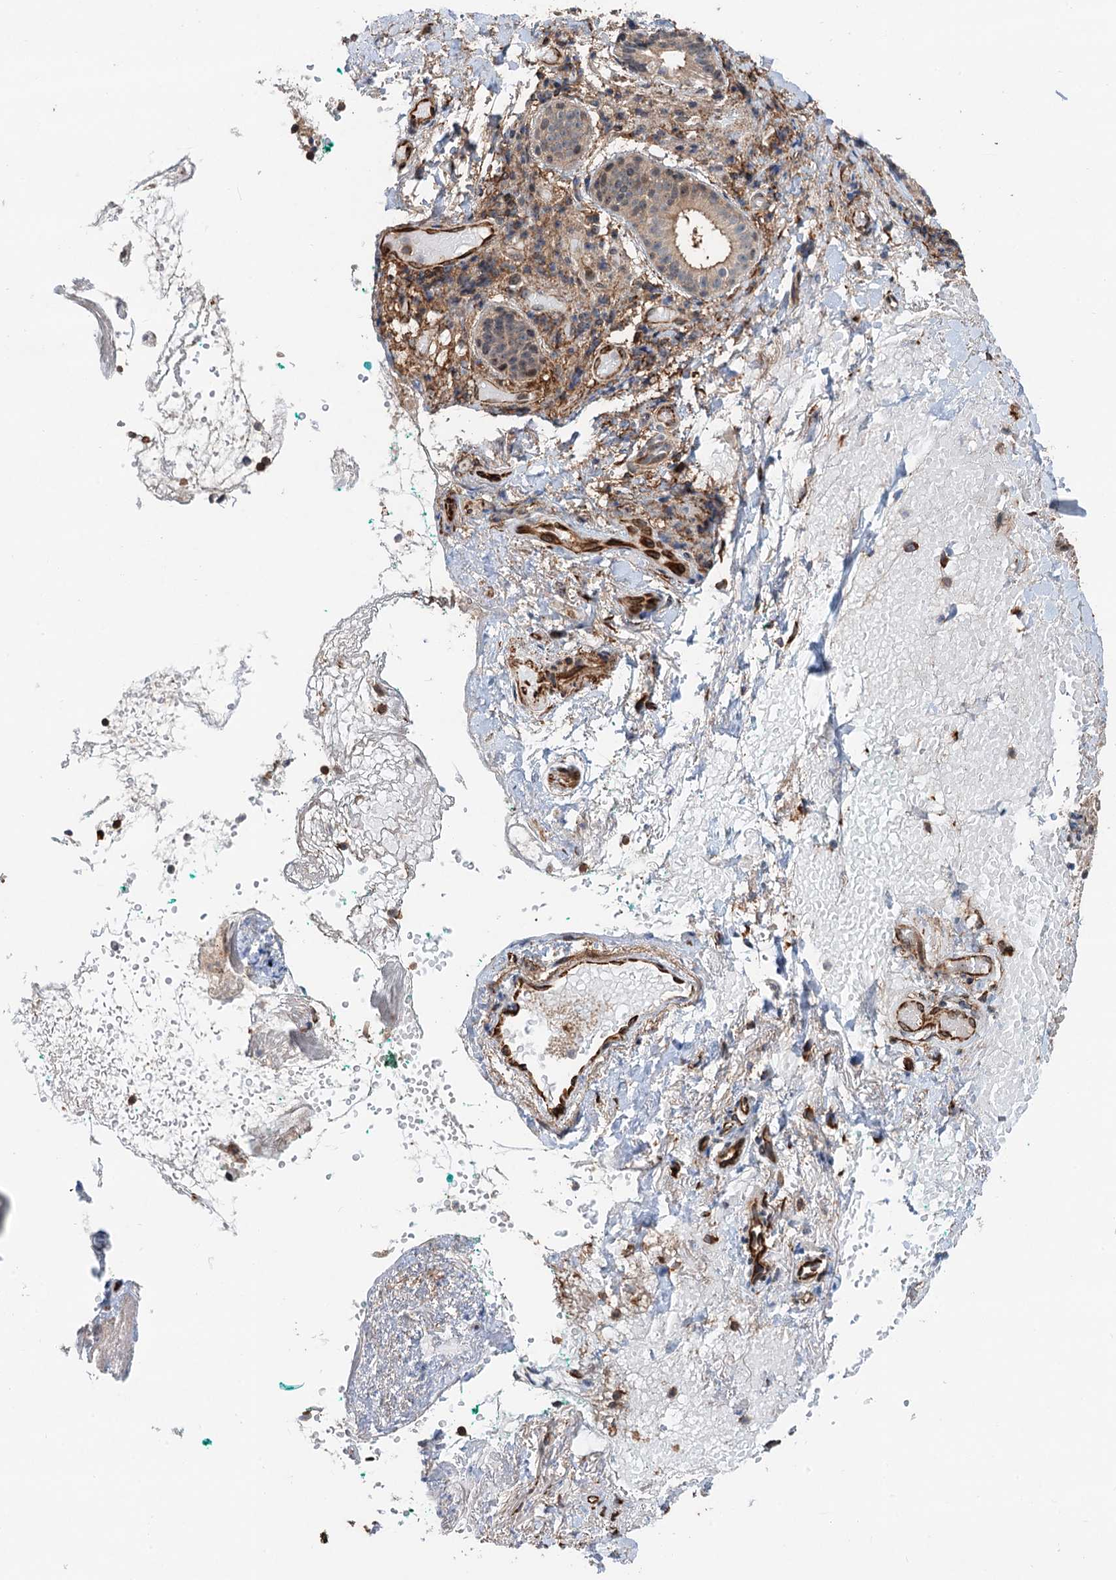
{"staining": {"intensity": "negative", "quantity": "none", "location": "none"}, "tissue": "adipose tissue", "cell_type": "Adipocytes", "image_type": "normal", "snomed": [{"axis": "morphology", "description": "Normal tissue, NOS"}, {"axis": "morphology", "description": "Basal cell carcinoma"}, {"axis": "topography", "description": "Cartilage tissue"}, {"axis": "topography", "description": "Nasopharynx"}, {"axis": "topography", "description": "Oral tissue"}], "caption": "Immunohistochemistry (IHC) of unremarkable adipose tissue reveals no staining in adipocytes. Nuclei are stained in blue.", "gene": "TMA16", "patient": {"sex": "female", "age": 77}}